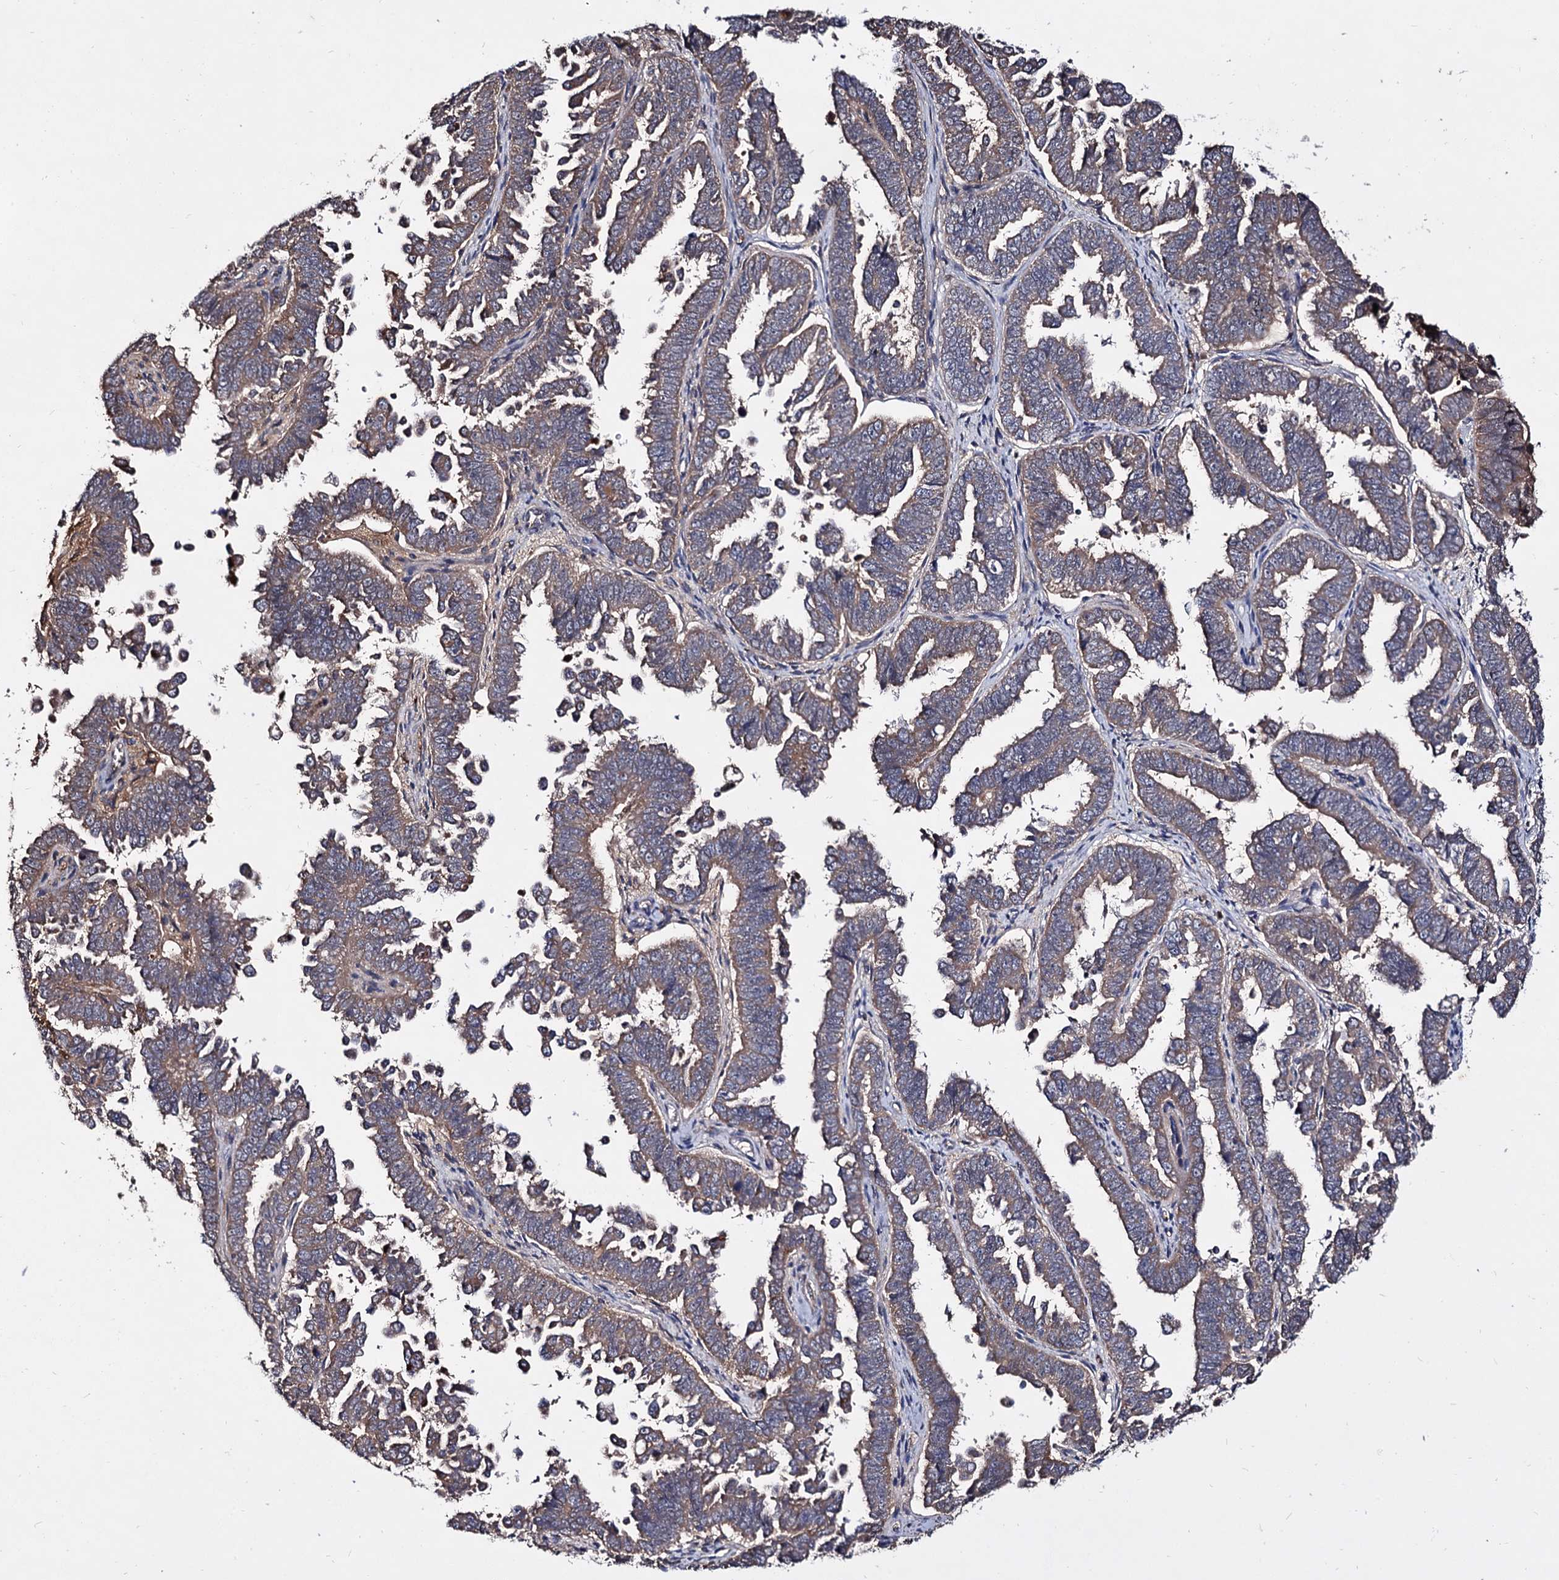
{"staining": {"intensity": "moderate", "quantity": ">75%", "location": "cytoplasmic/membranous"}, "tissue": "endometrial cancer", "cell_type": "Tumor cells", "image_type": "cancer", "snomed": [{"axis": "morphology", "description": "Adenocarcinoma, NOS"}, {"axis": "topography", "description": "Endometrium"}], "caption": "A histopathology image of human endometrial cancer stained for a protein reveals moderate cytoplasmic/membranous brown staining in tumor cells.", "gene": "ARFIP2", "patient": {"sex": "female", "age": 75}}